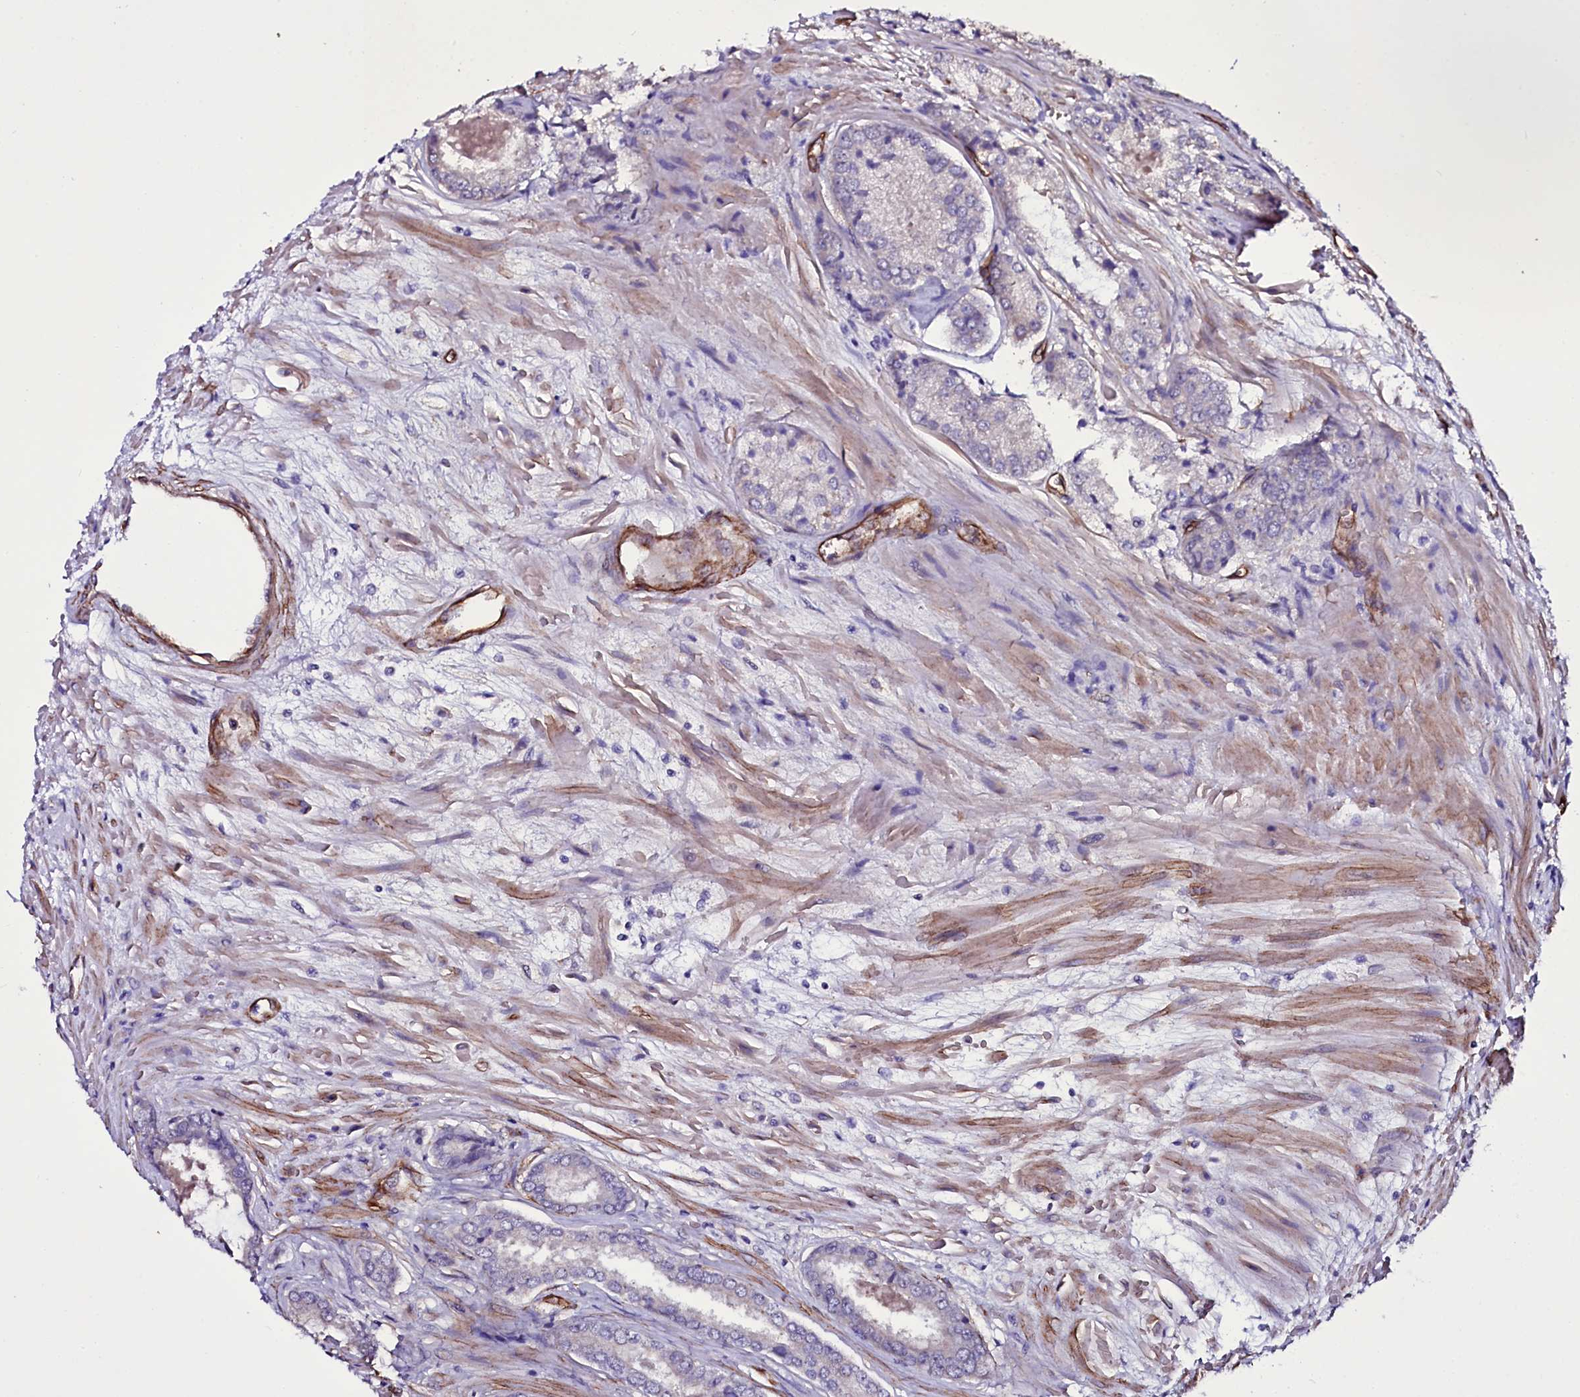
{"staining": {"intensity": "negative", "quantity": "none", "location": "none"}, "tissue": "prostate cancer", "cell_type": "Tumor cells", "image_type": "cancer", "snomed": [{"axis": "morphology", "description": "Adenocarcinoma, Low grade"}, {"axis": "topography", "description": "Prostate"}], "caption": "A histopathology image of human prostate low-grade adenocarcinoma is negative for staining in tumor cells. (DAB (3,3'-diaminobenzidine) IHC with hematoxylin counter stain).", "gene": "MEX3C", "patient": {"sex": "male", "age": 68}}